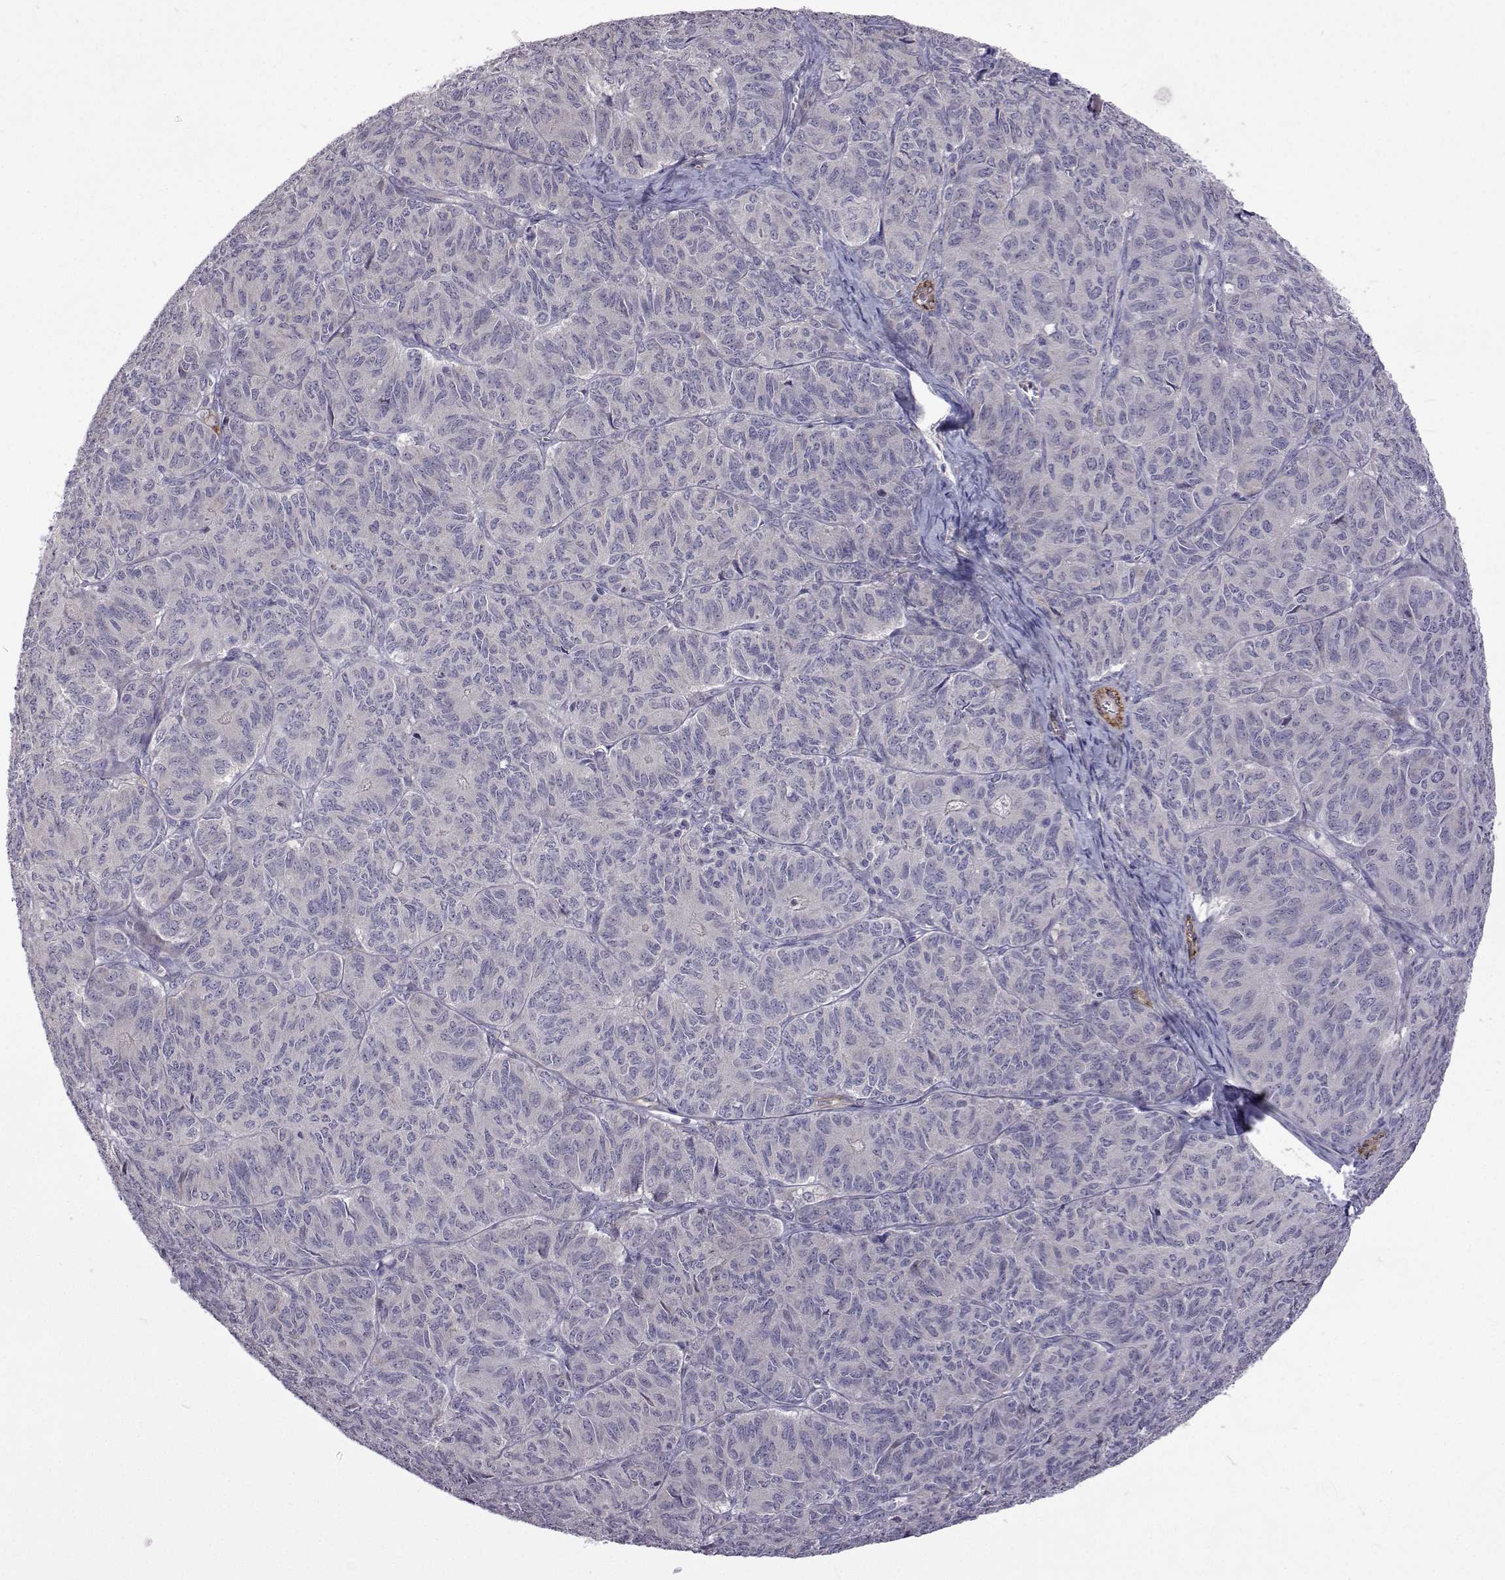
{"staining": {"intensity": "negative", "quantity": "none", "location": "none"}, "tissue": "ovarian cancer", "cell_type": "Tumor cells", "image_type": "cancer", "snomed": [{"axis": "morphology", "description": "Carcinoma, endometroid"}, {"axis": "topography", "description": "Ovary"}], "caption": "A photomicrograph of human ovarian endometroid carcinoma is negative for staining in tumor cells. Nuclei are stained in blue.", "gene": "NPR3", "patient": {"sex": "female", "age": 80}}